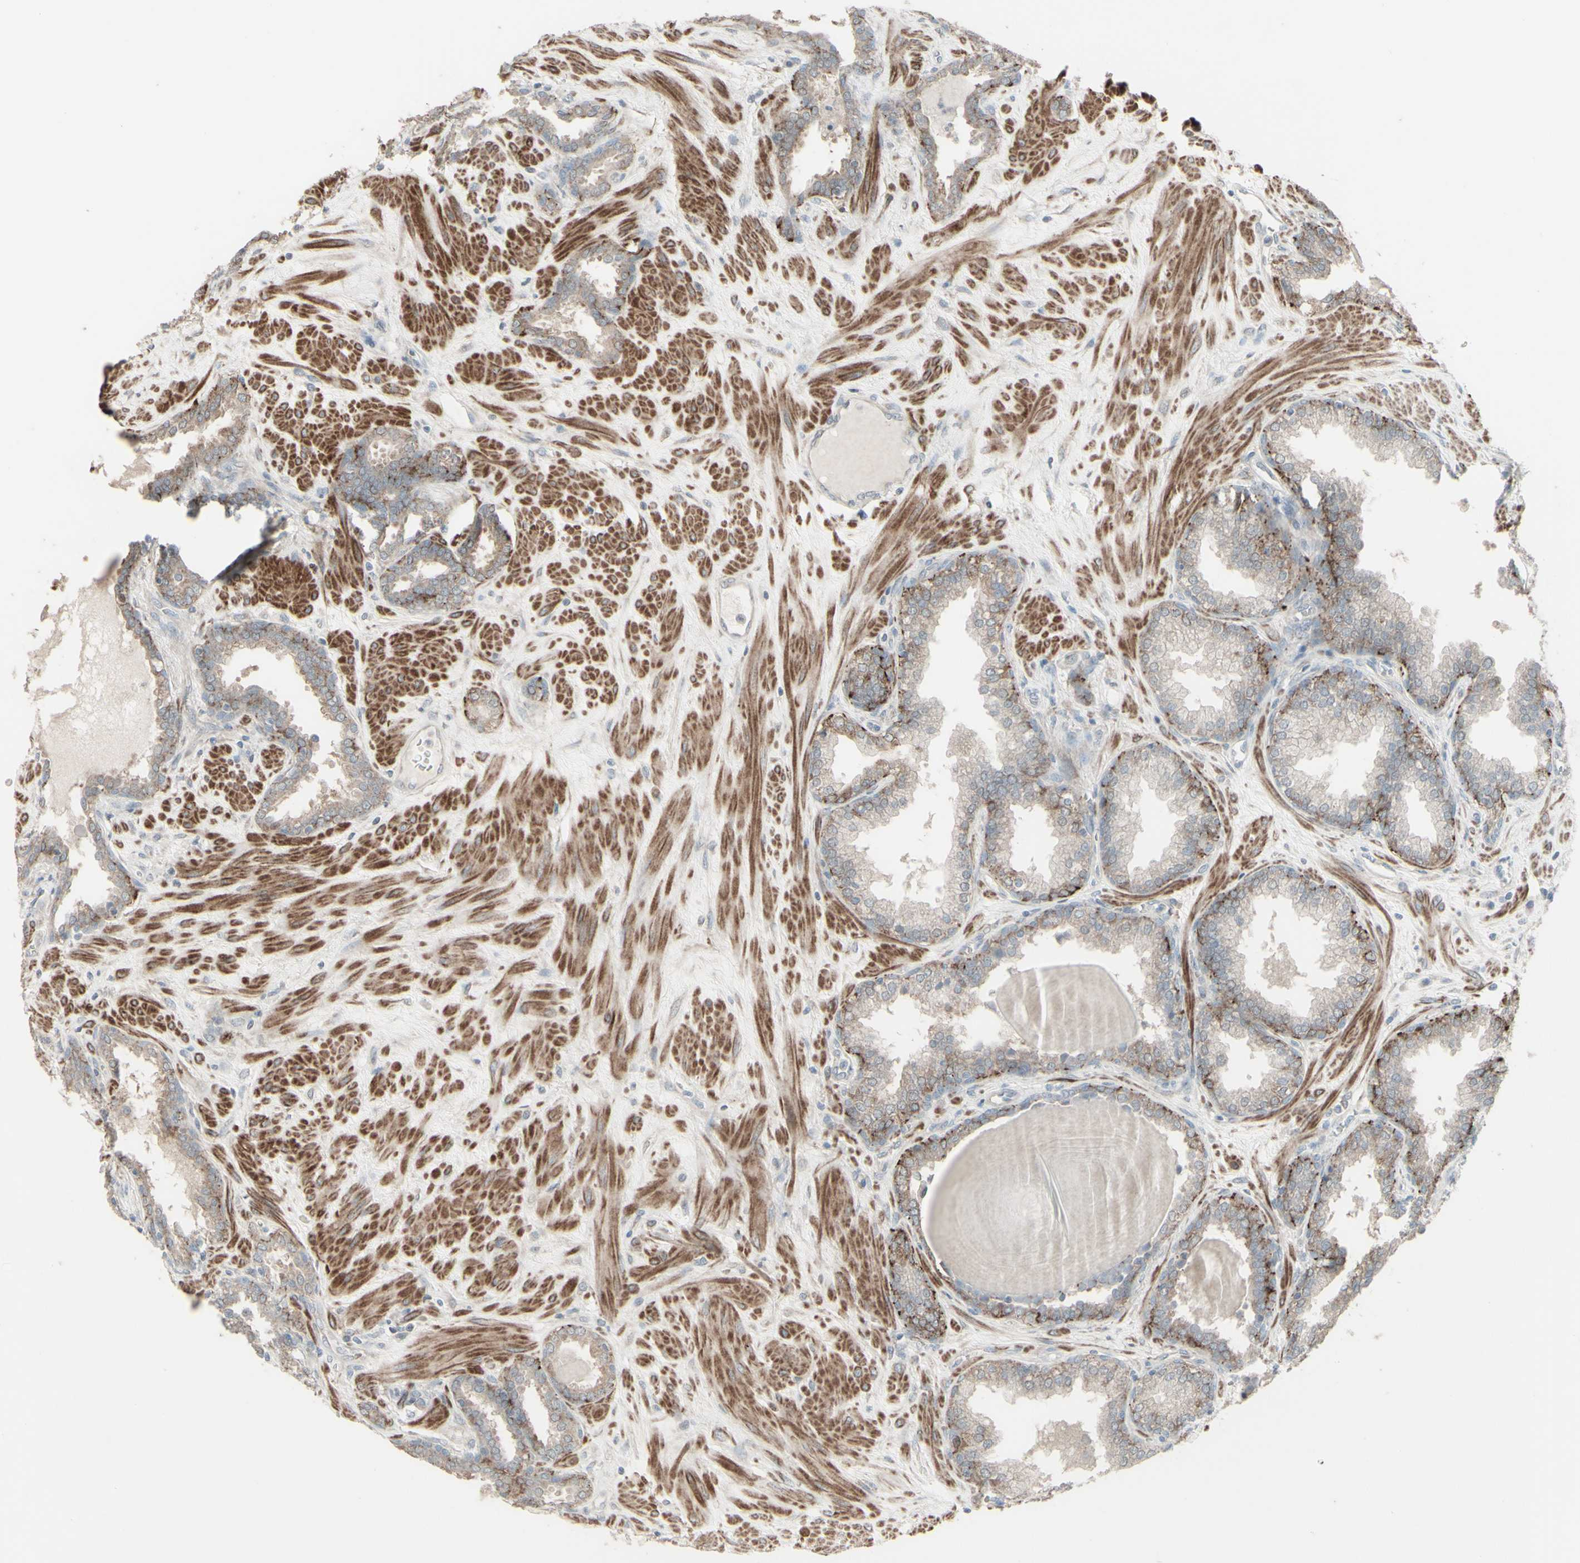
{"staining": {"intensity": "weak", "quantity": "25%-75%", "location": "cytoplasmic/membranous"}, "tissue": "prostate", "cell_type": "Glandular cells", "image_type": "normal", "snomed": [{"axis": "morphology", "description": "Normal tissue, NOS"}, {"axis": "topography", "description": "Prostate"}], "caption": "High-magnification brightfield microscopy of benign prostate stained with DAB (brown) and counterstained with hematoxylin (blue). glandular cells exhibit weak cytoplasmic/membranous staining is appreciated in approximately25%-75% of cells. (Stains: DAB in brown, nuclei in blue, Microscopy: brightfield microscopy at high magnification).", "gene": "GMNN", "patient": {"sex": "male", "age": 51}}